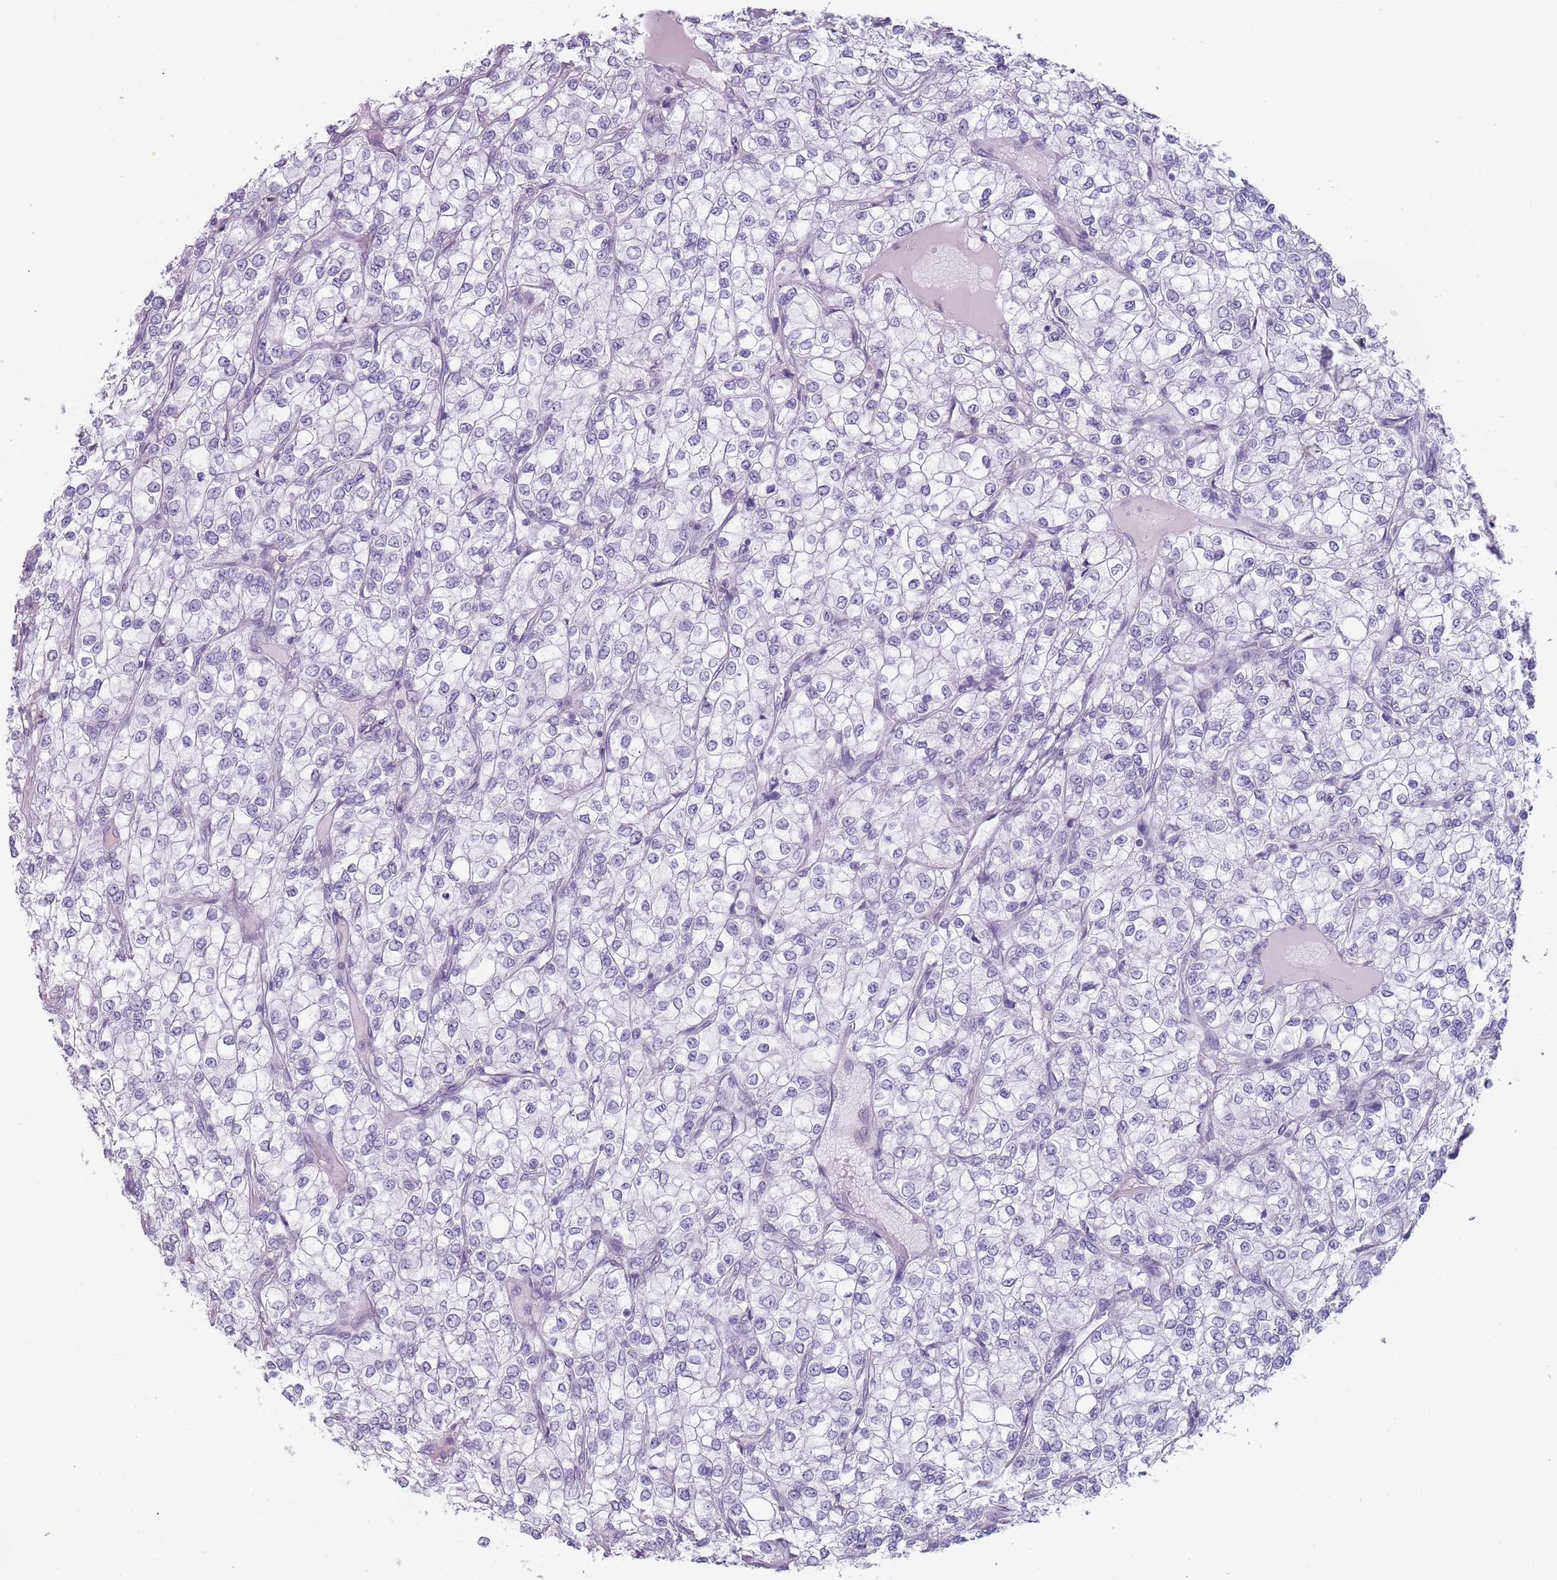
{"staining": {"intensity": "negative", "quantity": "none", "location": "none"}, "tissue": "renal cancer", "cell_type": "Tumor cells", "image_type": "cancer", "snomed": [{"axis": "morphology", "description": "Adenocarcinoma, NOS"}, {"axis": "topography", "description": "Kidney"}], "caption": "Immunohistochemical staining of renal adenocarcinoma shows no significant staining in tumor cells.", "gene": "COLEC12", "patient": {"sex": "male", "age": 80}}